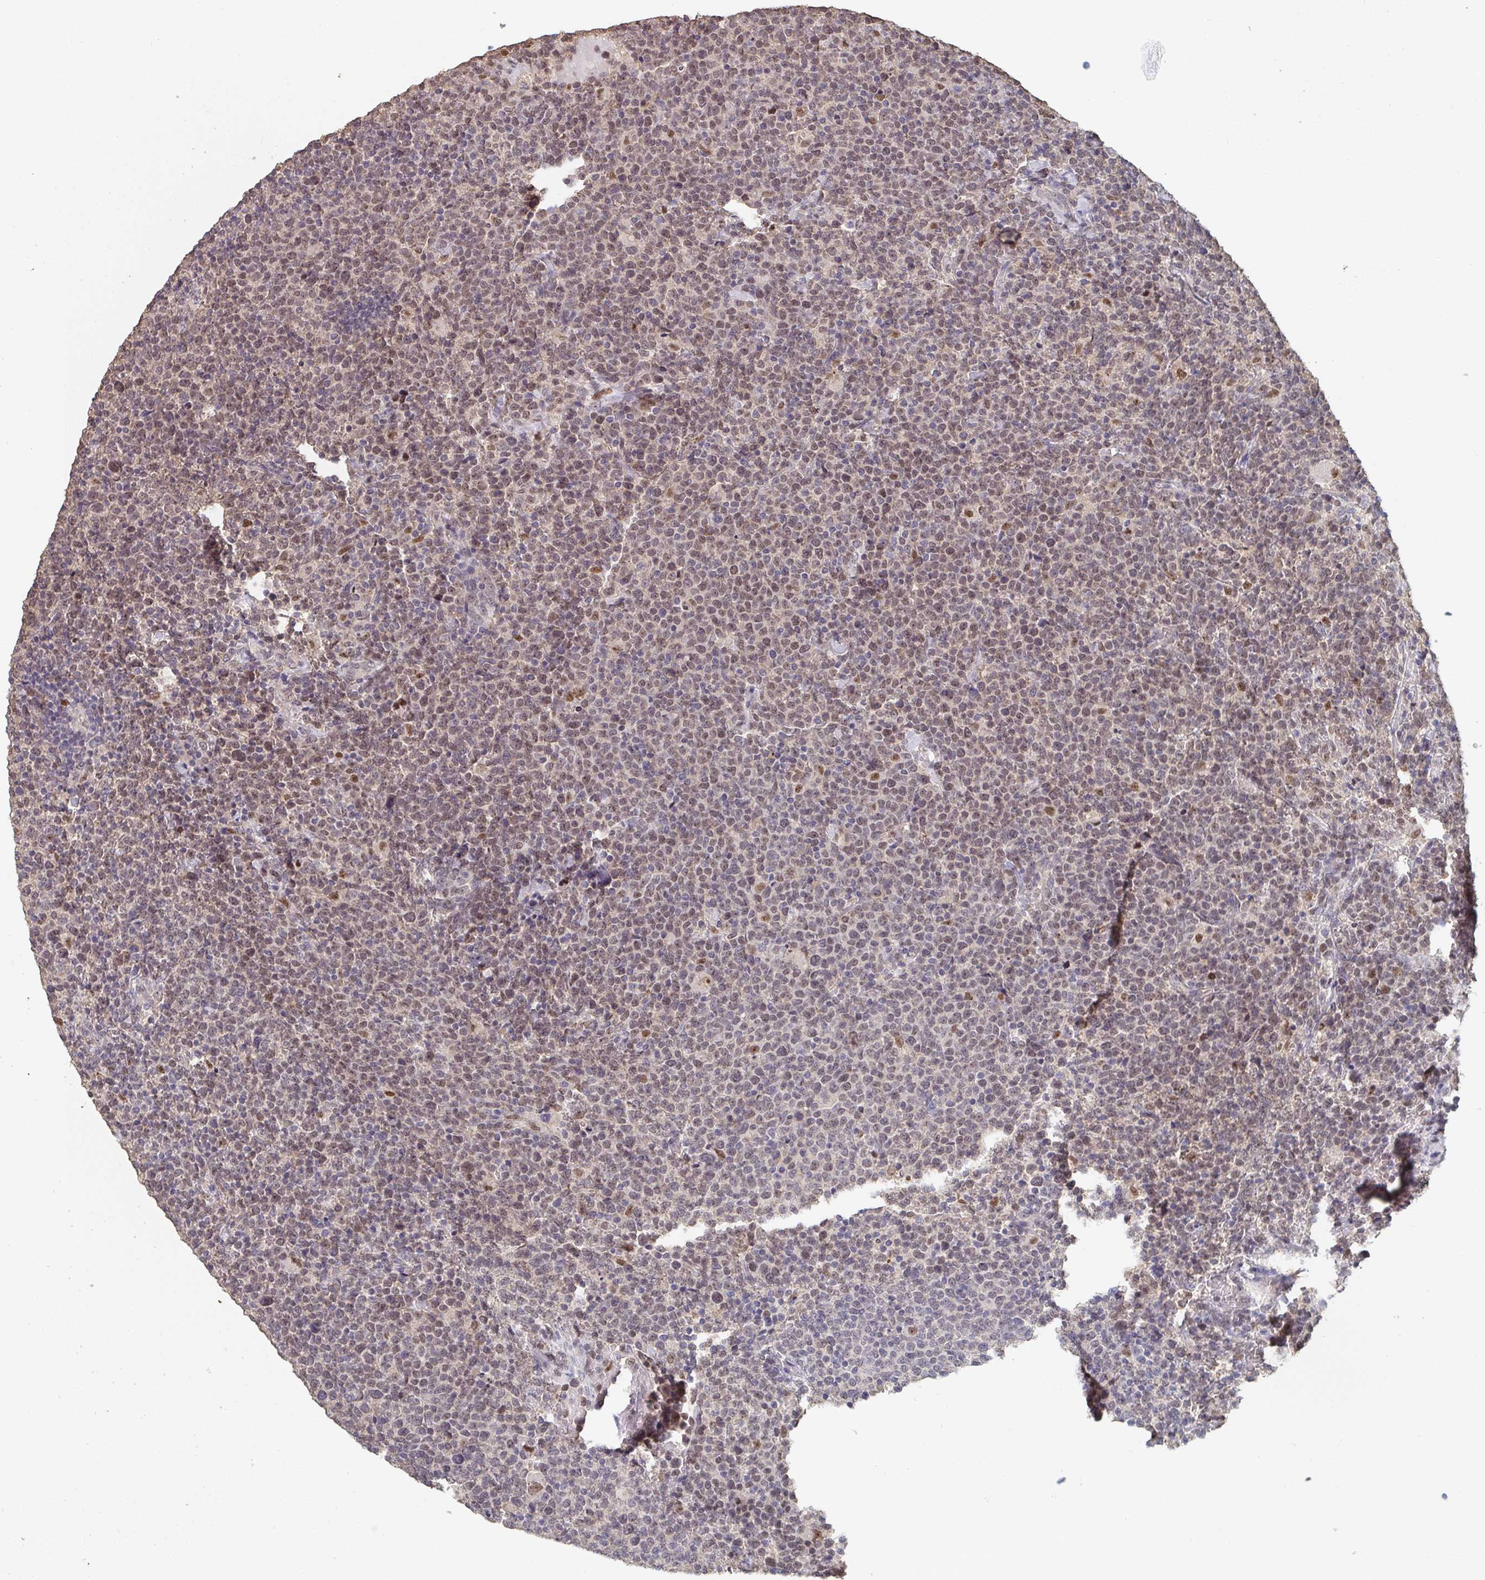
{"staining": {"intensity": "weak", "quantity": "25%-75%", "location": "nuclear"}, "tissue": "lymphoma", "cell_type": "Tumor cells", "image_type": "cancer", "snomed": [{"axis": "morphology", "description": "Malignant lymphoma, non-Hodgkin's type, High grade"}, {"axis": "topography", "description": "Lymph node"}], "caption": "Immunohistochemistry of malignant lymphoma, non-Hodgkin's type (high-grade) exhibits low levels of weak nuclear positivity in approximately 25%-75% of tumor cells. (DAB (3,3'-diaminobenzidine) IHC, brown staining for protein, blue staining for nuclei).", "gene": "LIX1", "patient": {"sex": "male", "age": 61}}